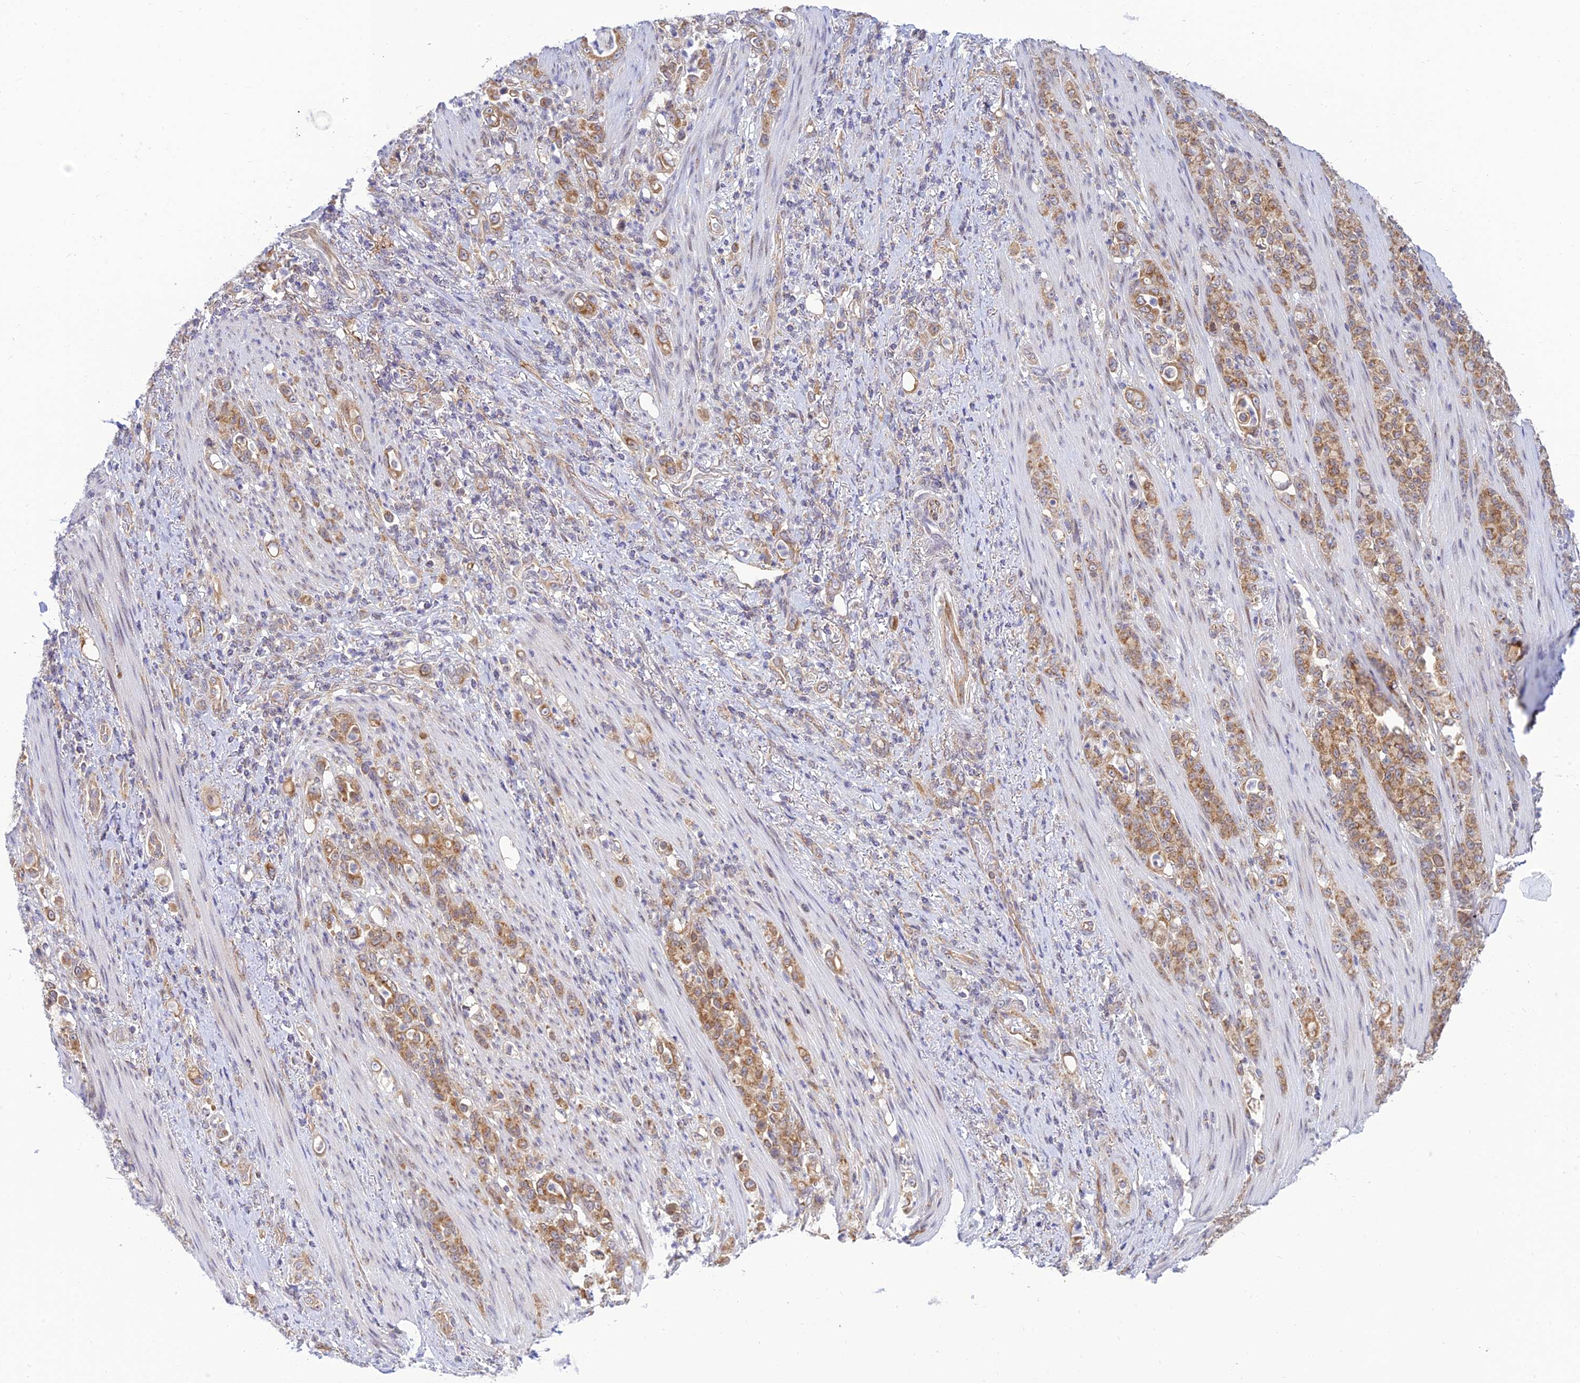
{"staining": {"intensity": "moderate", "quantity": ">75%", "location": "cytoplasmic/membranous"}, "tissue": "stomach cancer", "cell_type": "Tumor cells", "image_type": "cancer", "snomed": [{"axis": "morphology", "description": "Normal tissue, NOS"}, {"axis": "morphology", "description": "Adenocarcinoma, NOS"}, {"axis": "topography", "description": "Stomach"}], "caption": "Immunohistochemistry (IHC) micrograph of stomach cancer (adenocarcinoma) stained for a protein (brown), which reveals medium levels of moderate cytoplasmic/membranous expression in about >75% of tumor cells.", "gene": "HOOK2", "patient": {"sex": "female", "age": 79}}